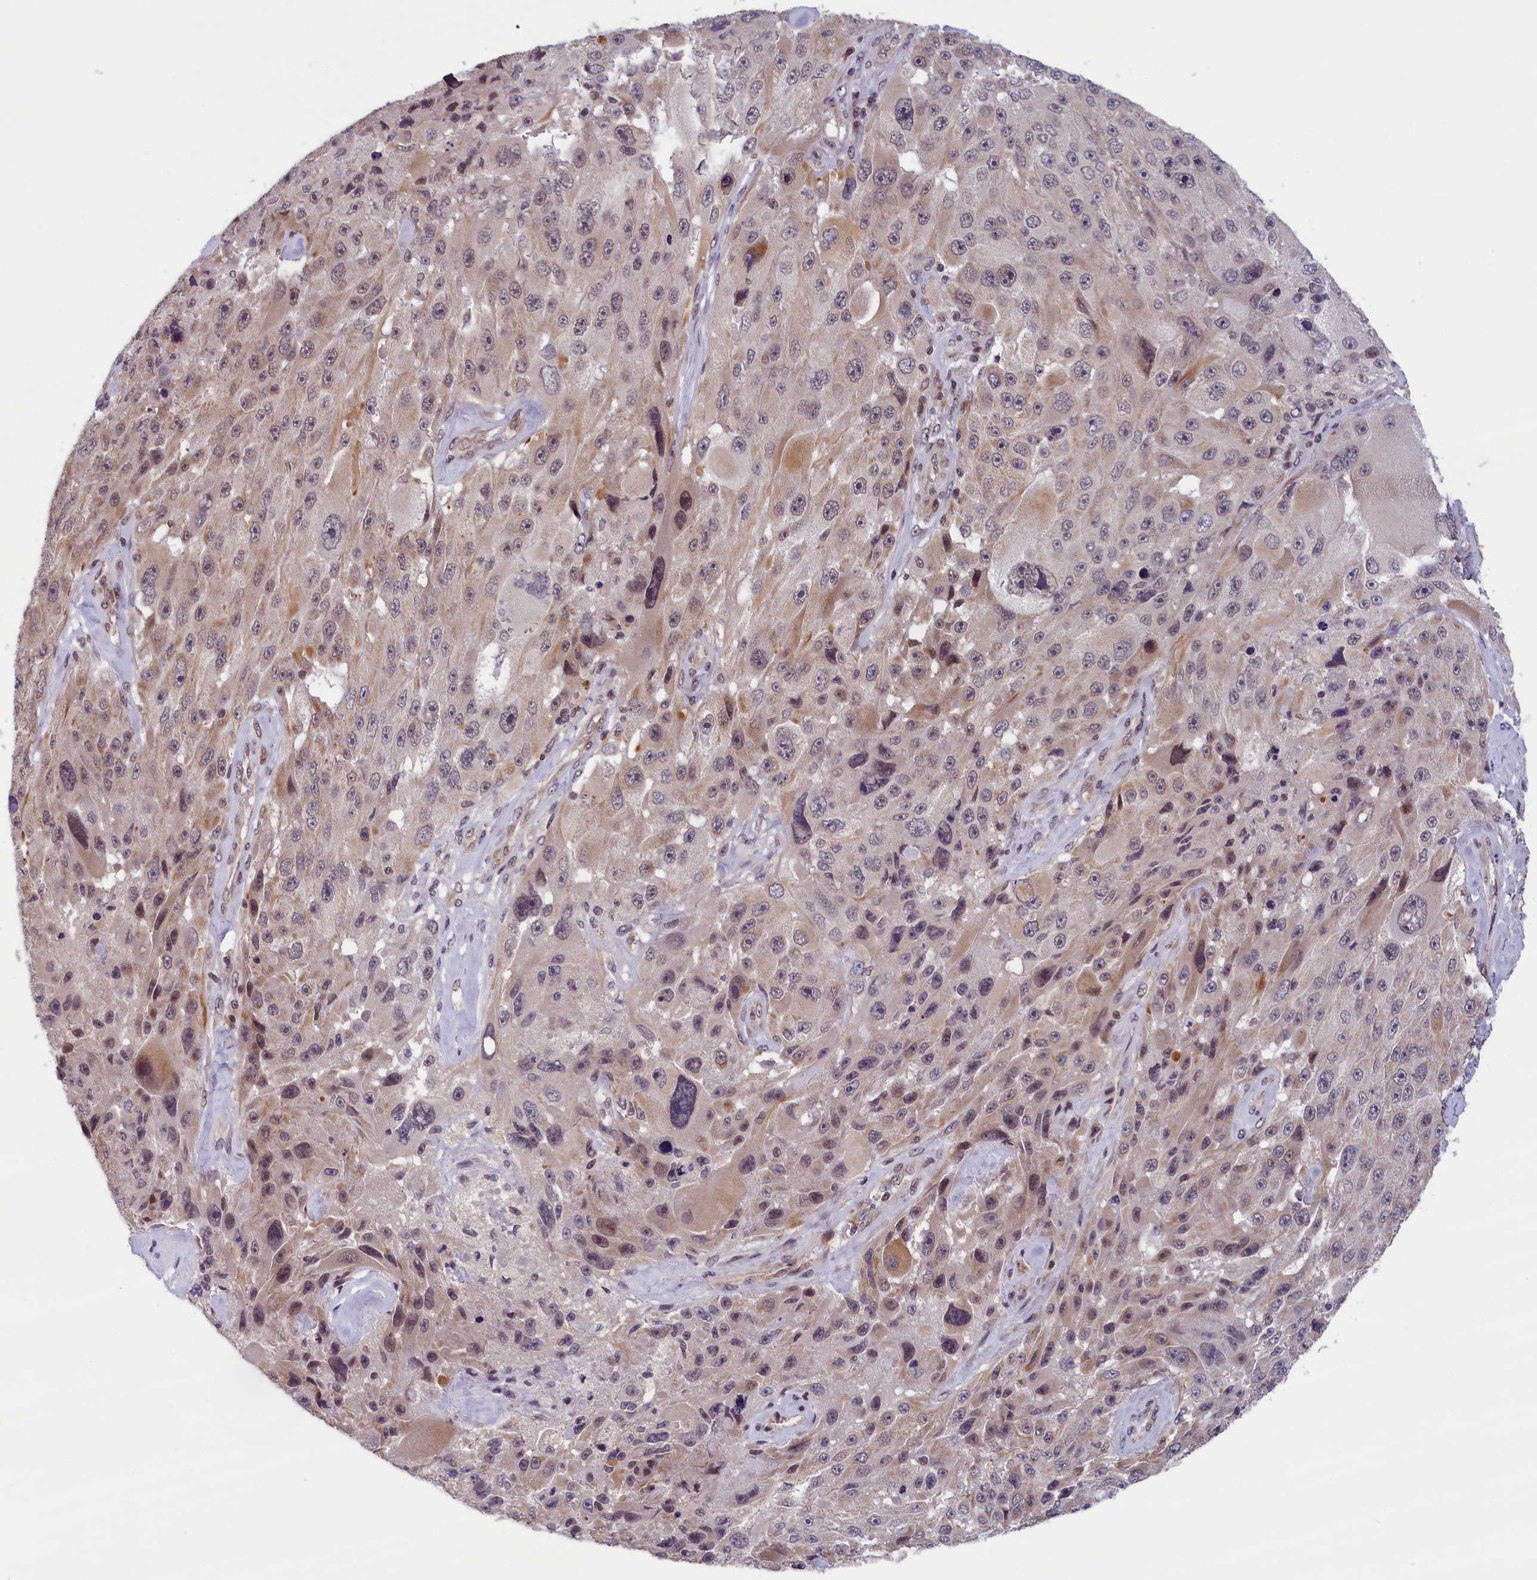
{"staining": {"intensity": "weak", "quantity": "25%-75%", "location": "cytoplasmic/membranous,nuclear"}, "tissue": "melanoma", "cell_type": "Tumor cells", "image_type": "cancer", "snomed": [{"axis": "morphology", "description": "Malignant melanoma, Metastatic site"}, {"axis": "topography", "description": "Lymph node"}], "caption": "Tumor cells display low levels of weak cytoplasmic/membranous and nuclear staining in about 25%-75% of cells in human melanoma.", "gene": "KCNK6", "patient": {"sex": "male", "age": 62}}